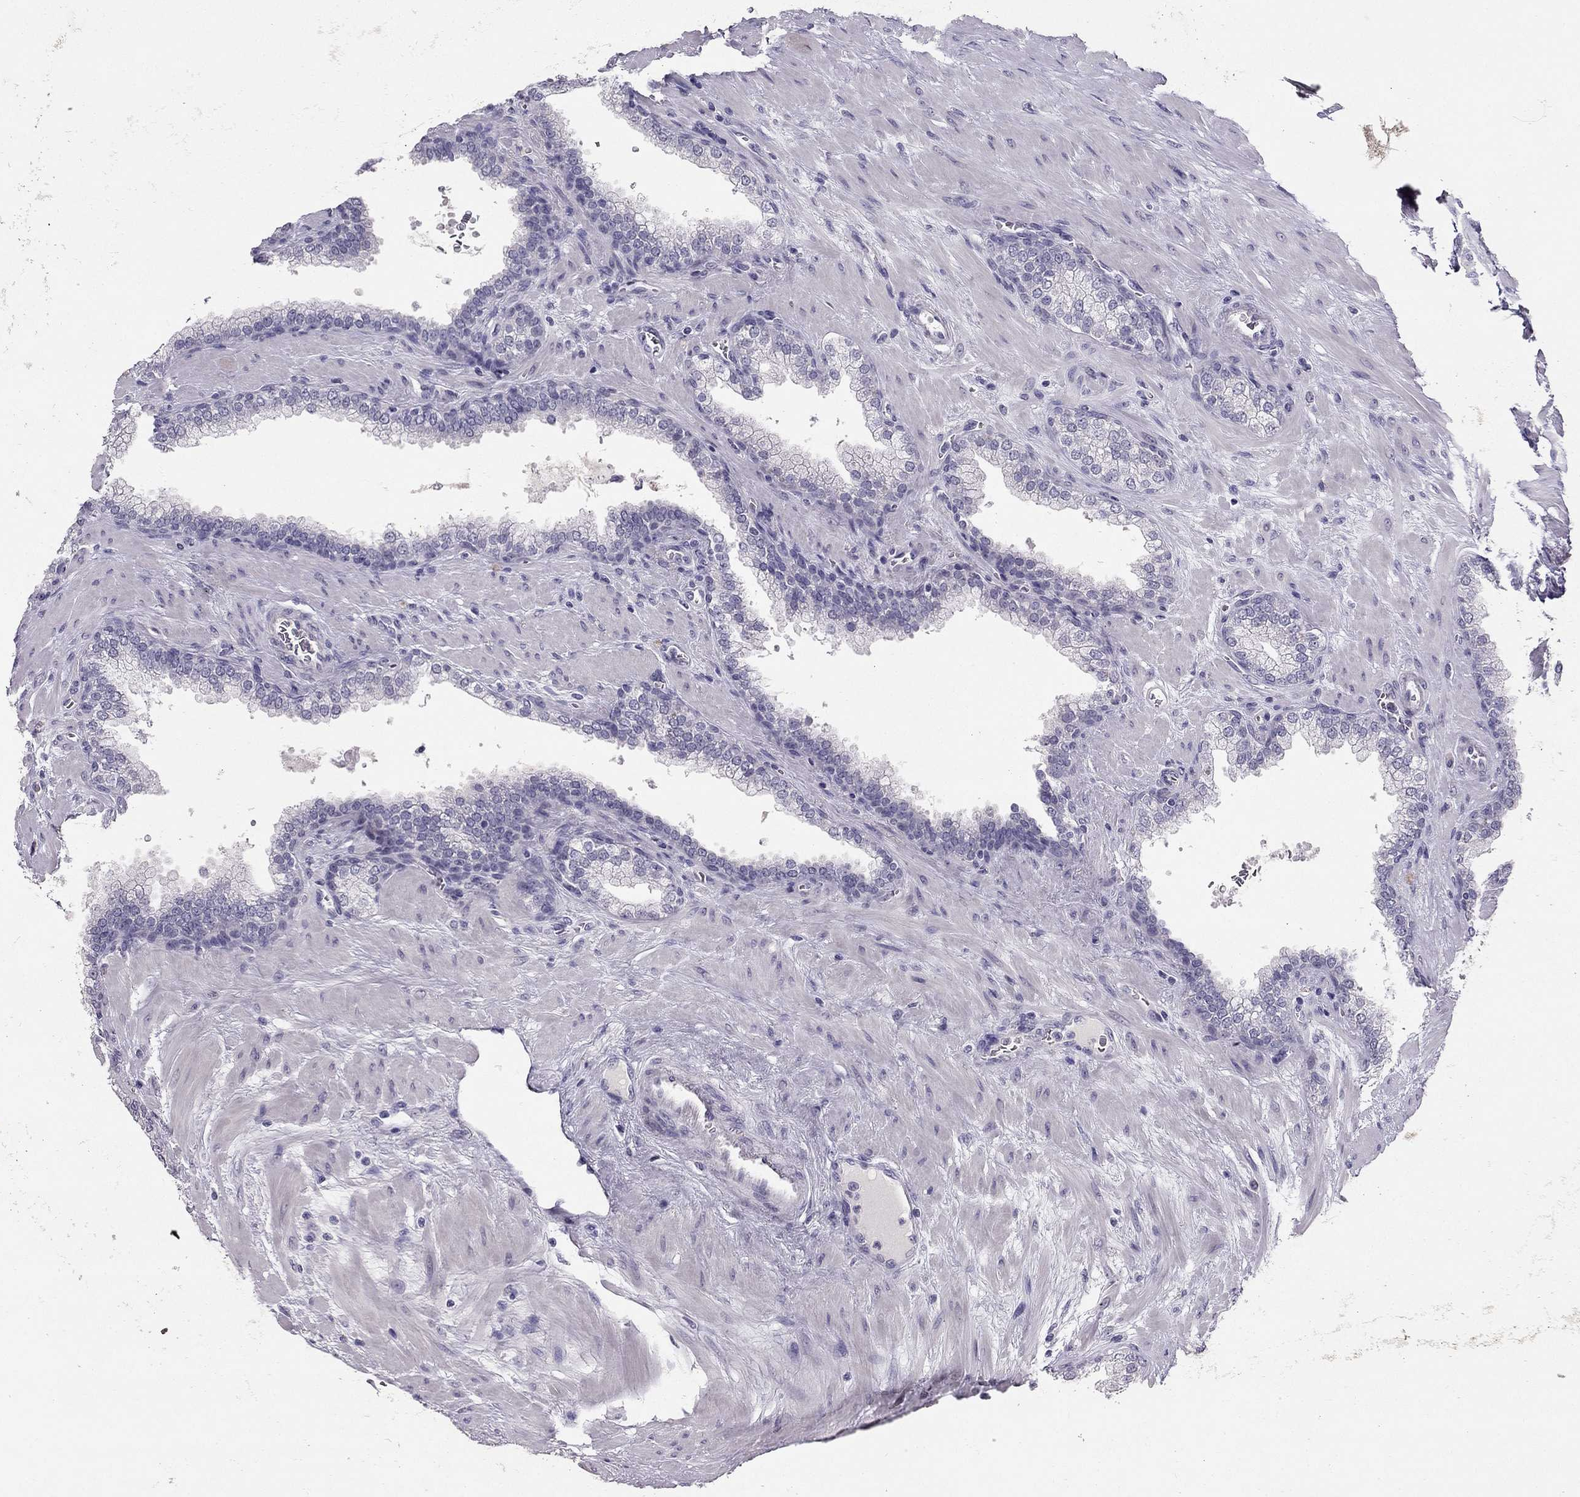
{"staining": {"intensity": "negative", "quantity": "none", "location": "none"}, "tissue": "prostate cancer", "cell_type": "Tumor cells", "image_type": "cancer", "snomed": [{"axis": "morphology", "description": "Adenocarcinoma, NOS"}, {"axis": "topography", "description": "Prostate"}], "caption": "Immunohistochemistry (IHC) image of neoplastic tissue: prostate cancer stained with DAB demonstrates no significant protein expression in tumor cells.", "gene": "RHO", "patient": {"sex": "male", "age": 67}}